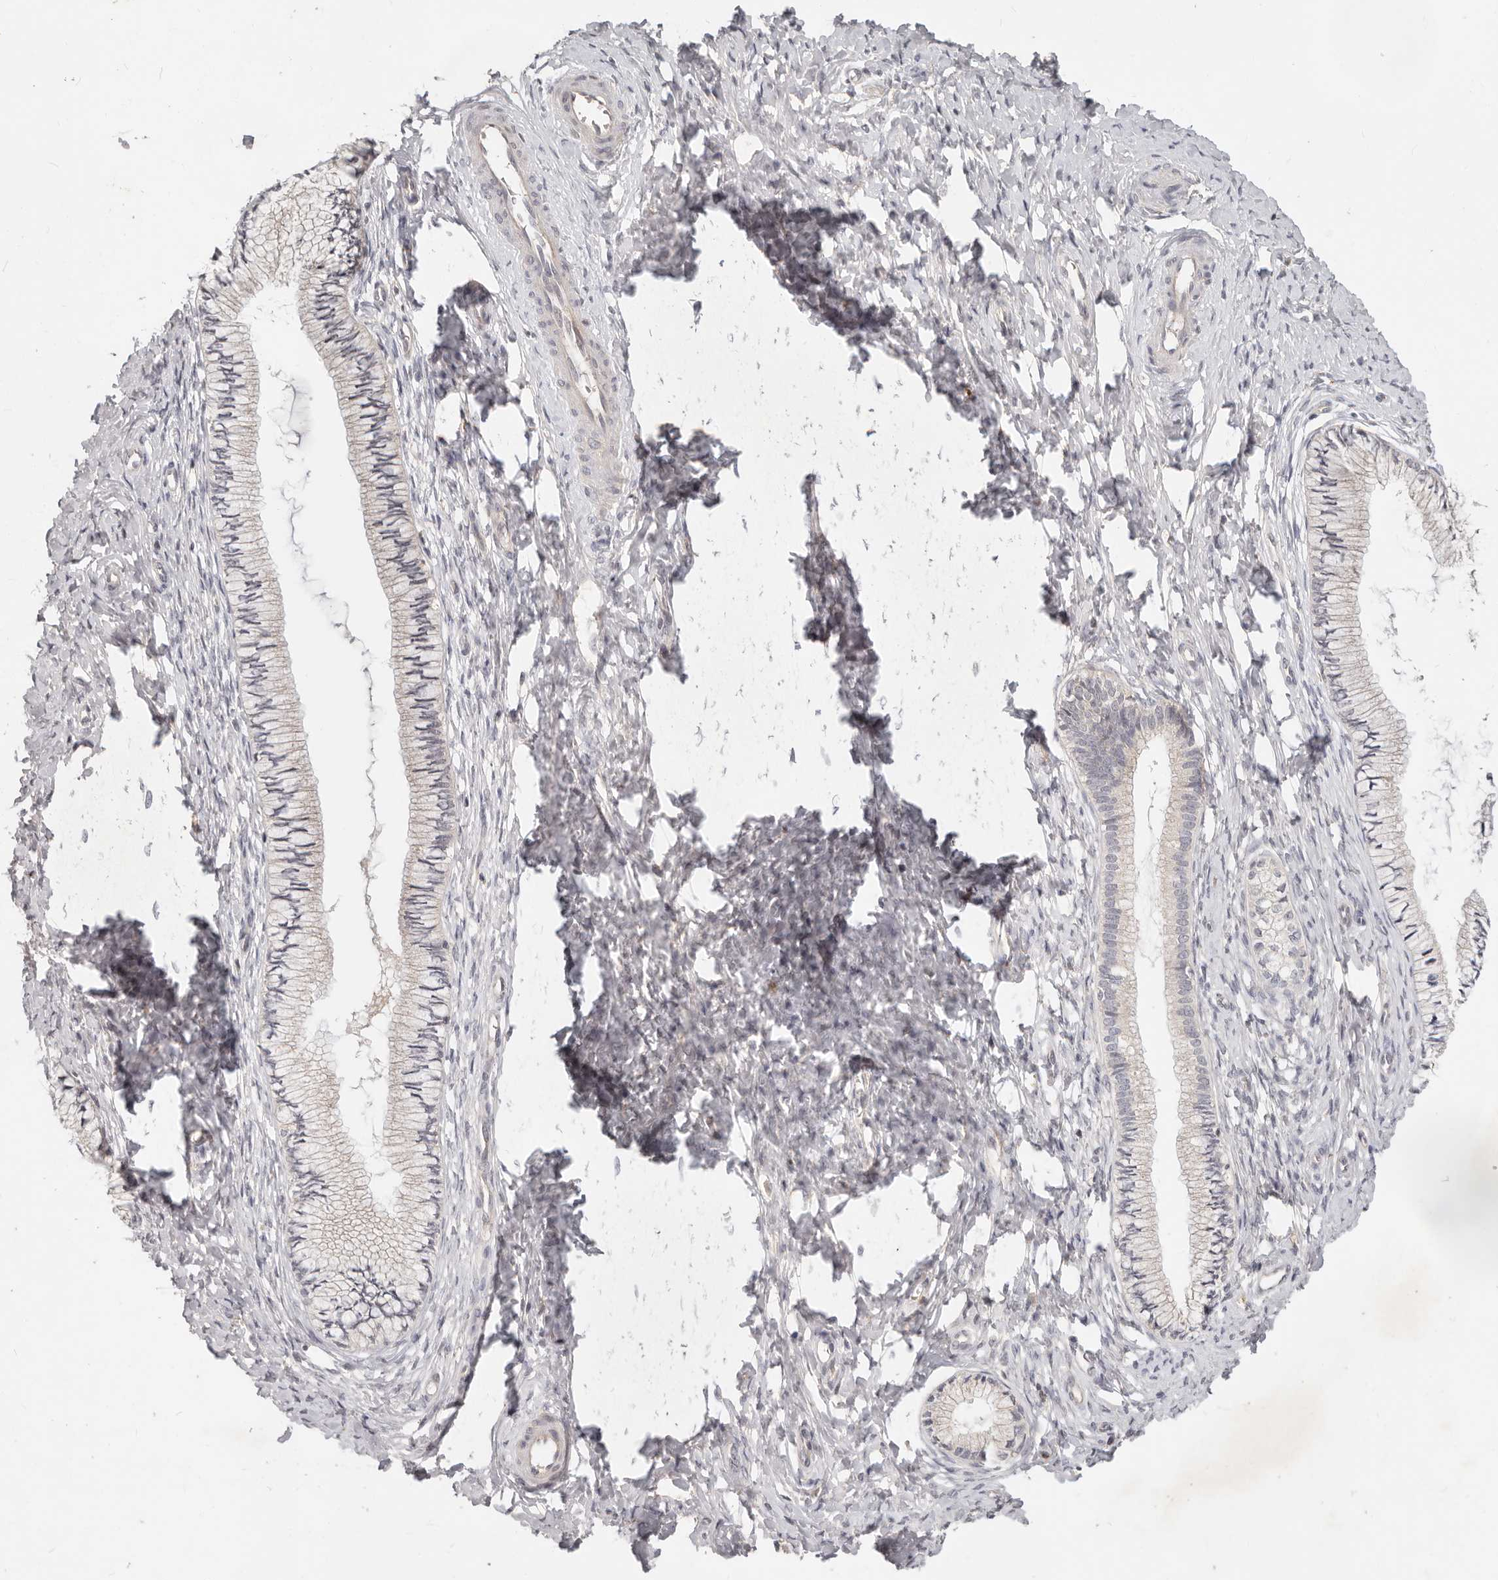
{"staining": {"intensity": "negative", "quantity": "none", "location": "none"}, "tissue": "cervix", "cell_type": "Glandular cells", "image_type": "normal", "snomed": [{"axis": "morphology", "description": "Normal tissue, NOS"}, {"axis": "topography", "description": "Cervix"}], "caption": "The immunohistochemistry histopathology image has no significant staining in glandular cells of cervix. (DAB (3,3'-diaminobenzidine) IHC with hematoxylin counter stain).", "gene": "USP49", "patient": {"sex": "female", "age": 36}}